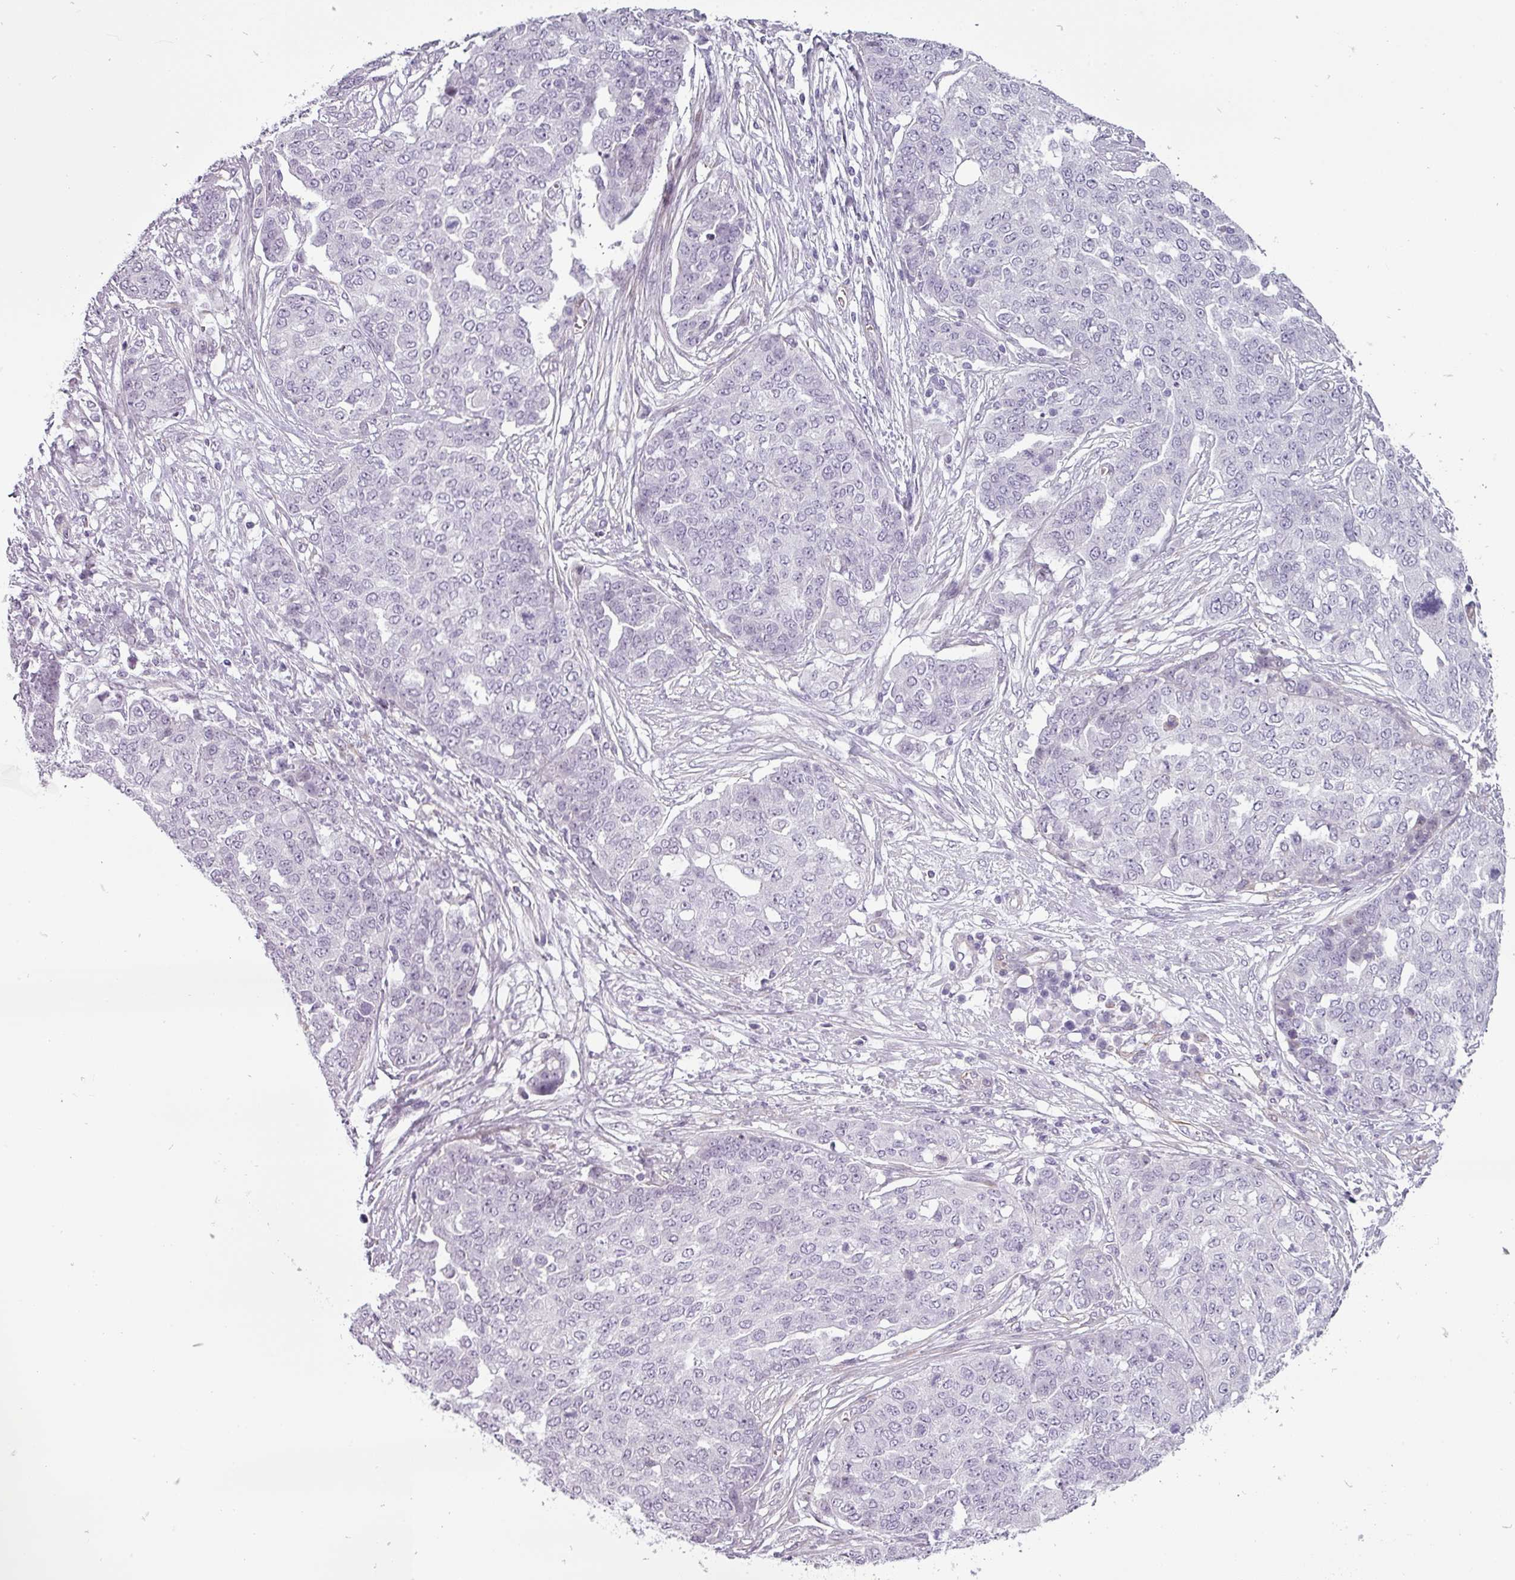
{"staining": {"intensity": "negative", "quantity": "none", "location": "none"}, "tissue": "ovarian cancer", "cell_type": "Tumor cells", "image_type": "cancer", "snomed": [{"axis": "morphology", "description": "Cystadenocarcinoma, serous, NOS"}, {"axis": "topography", "description": "Soft tissue"}, {"axis": "topography", "description": "Ovary"}], "caption": "Immunohistochemical staining of serous cystadenocarcinoma (ovarian) shows no significant staining in tumor cells.", "gene": "CHRDL1", "patient": {"sex": "female", "age": 57}}